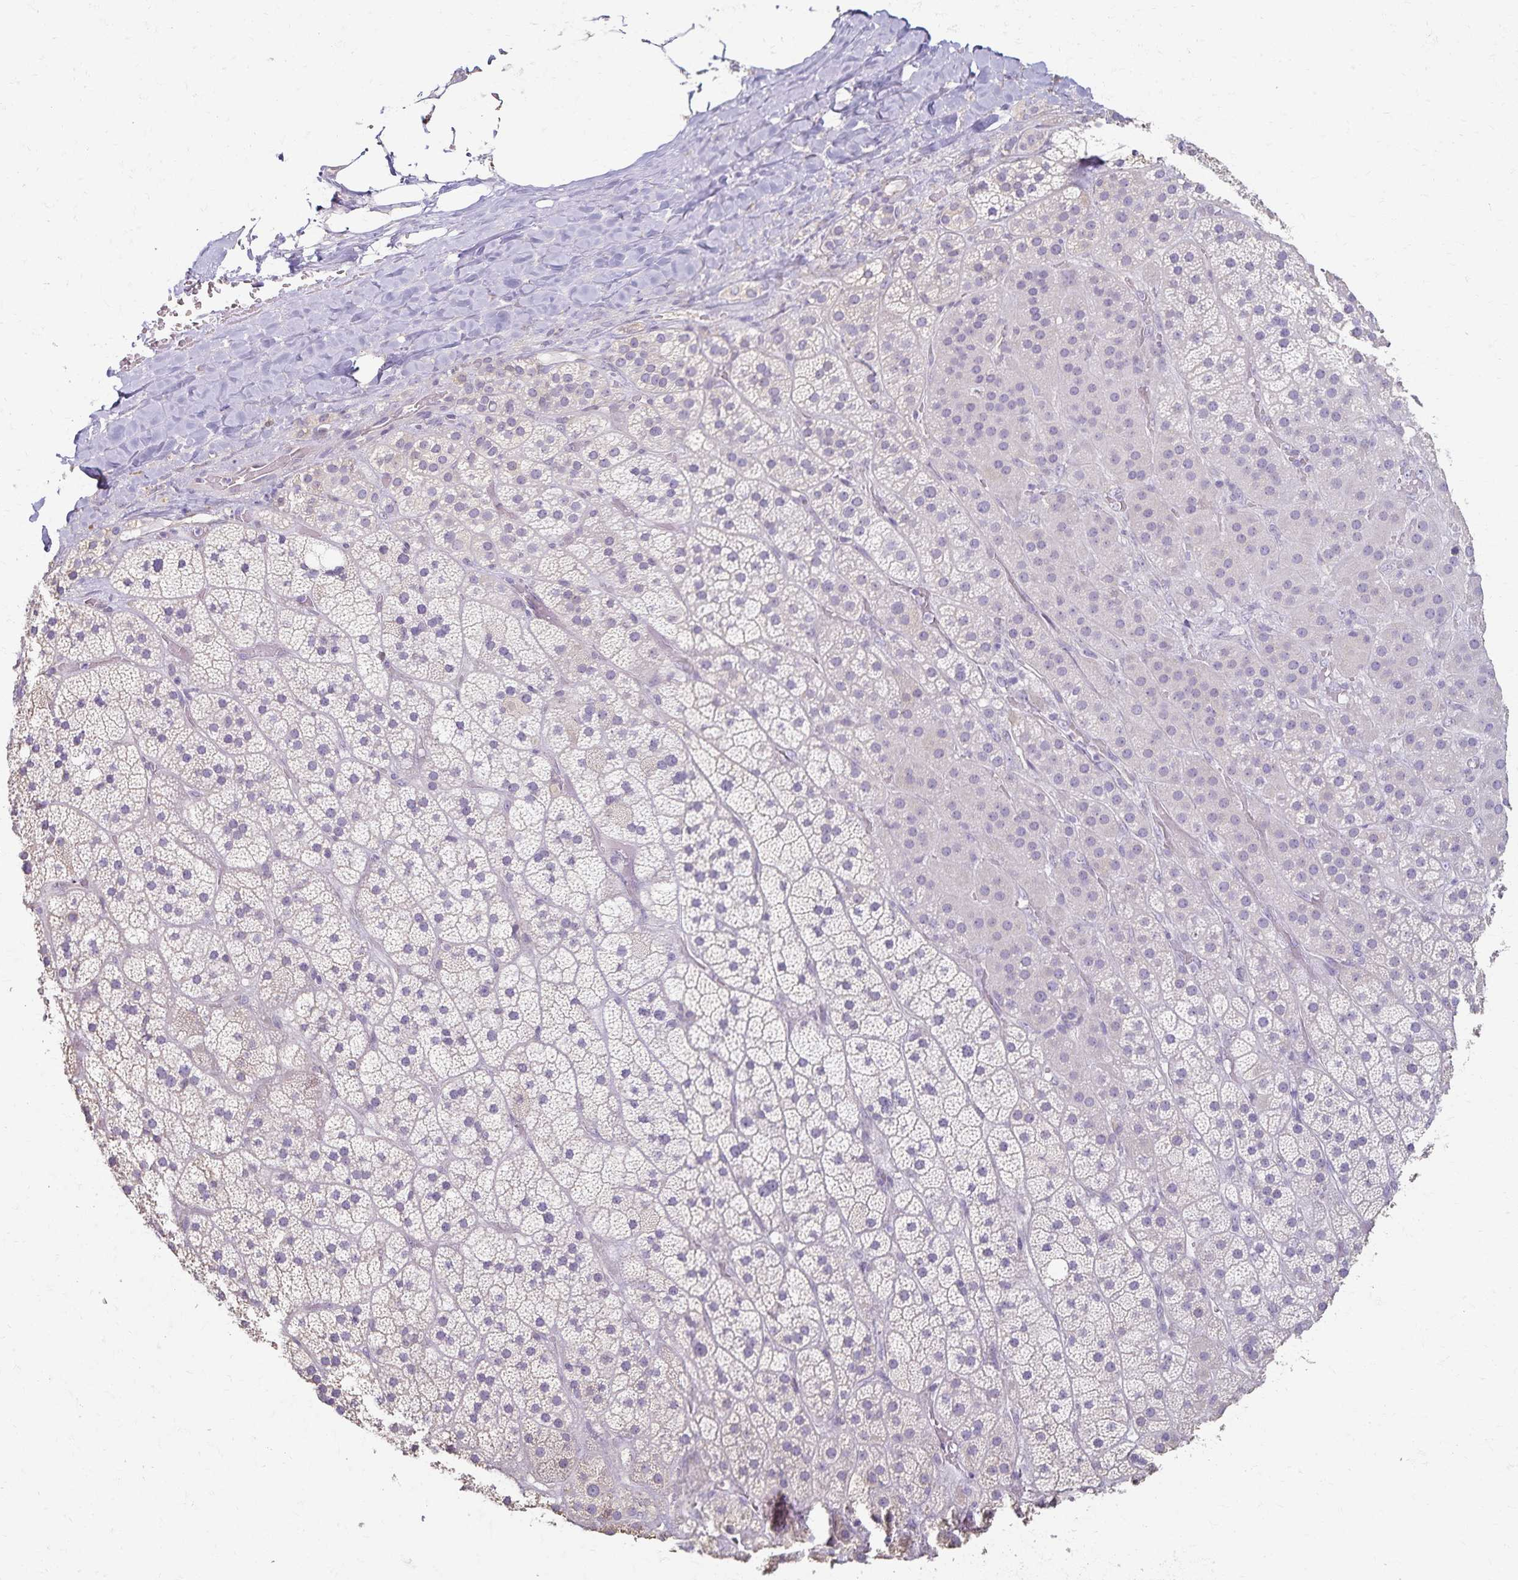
{"staining": {"intensity": "weak", "quantity": "<25%", "location": "cytoplasmic/membranous"}, "tissue": "adrenal gland", "cell_type": "Glandular cells", "image_type": "normal", "snomed": [{"axis": "morphology", "description": "Normal tissue, NOS"}, {"axis": "topography", "description": "Adrenal gland"}], "caption": "Immunohistochemistry photomicrograph of benign human adrenal gland stained for a protein (brown), which exhibits no expression in glandular cells.", "gene": "KISS1", "patient": {"sex": "male", "age": 57}}